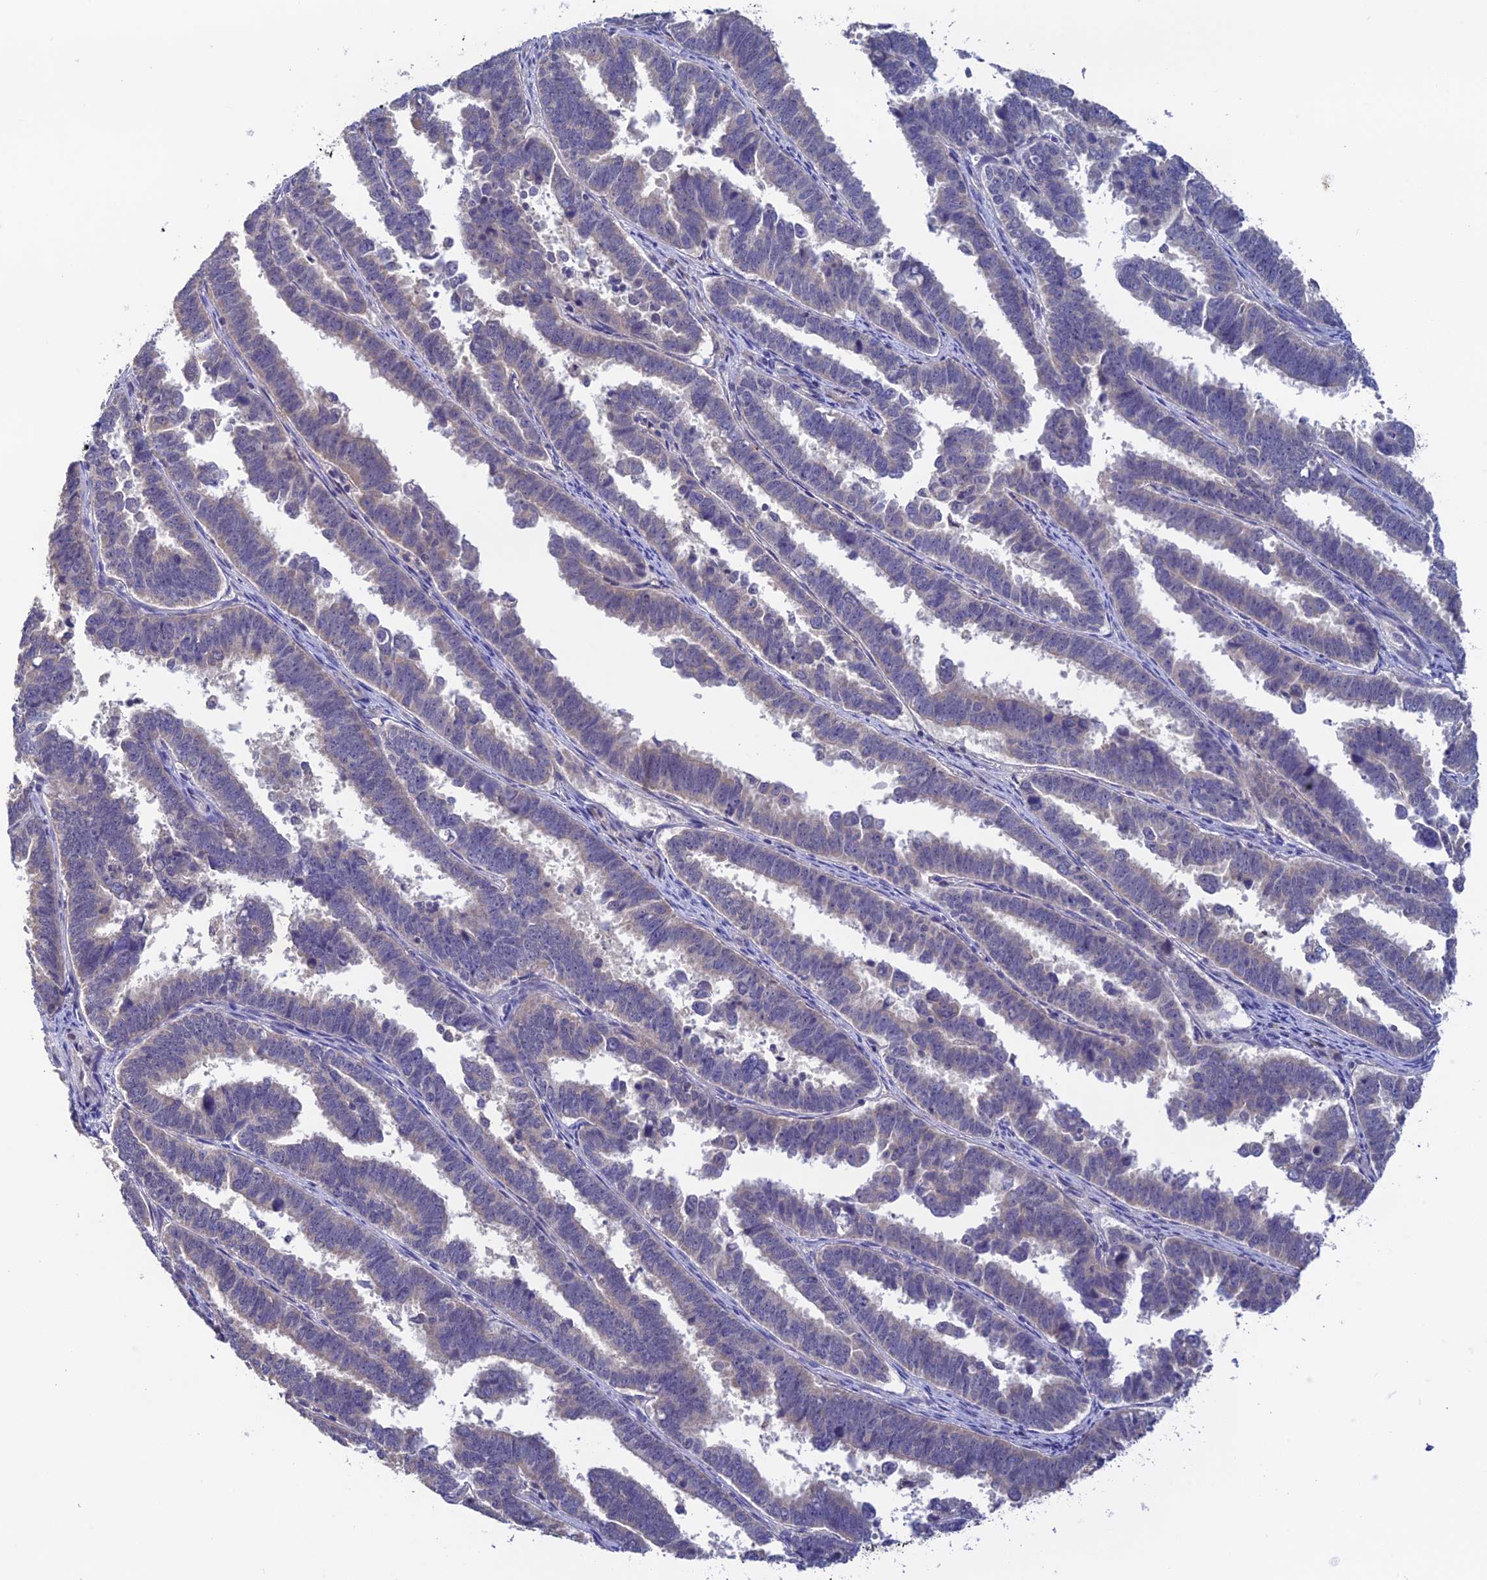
{"staining": {"intensity": "negative", "quantity": "none", "location": "none"}, "tissue": "endometrial cancer", "cell_type": "Tumor cells", "image_type": "cancer", "snomed": [{"axis": "morphology", "description": "Adenocarcinoma, NOS"}, {"axis": "topography", "description": "Endometrium"}], "caption": "Protein analysis of adenocarcinoma (endometrial) displays no significant expression in tumor cells.", "gene": "CWH43", "patient": {"sex": "female", "age": 75}}